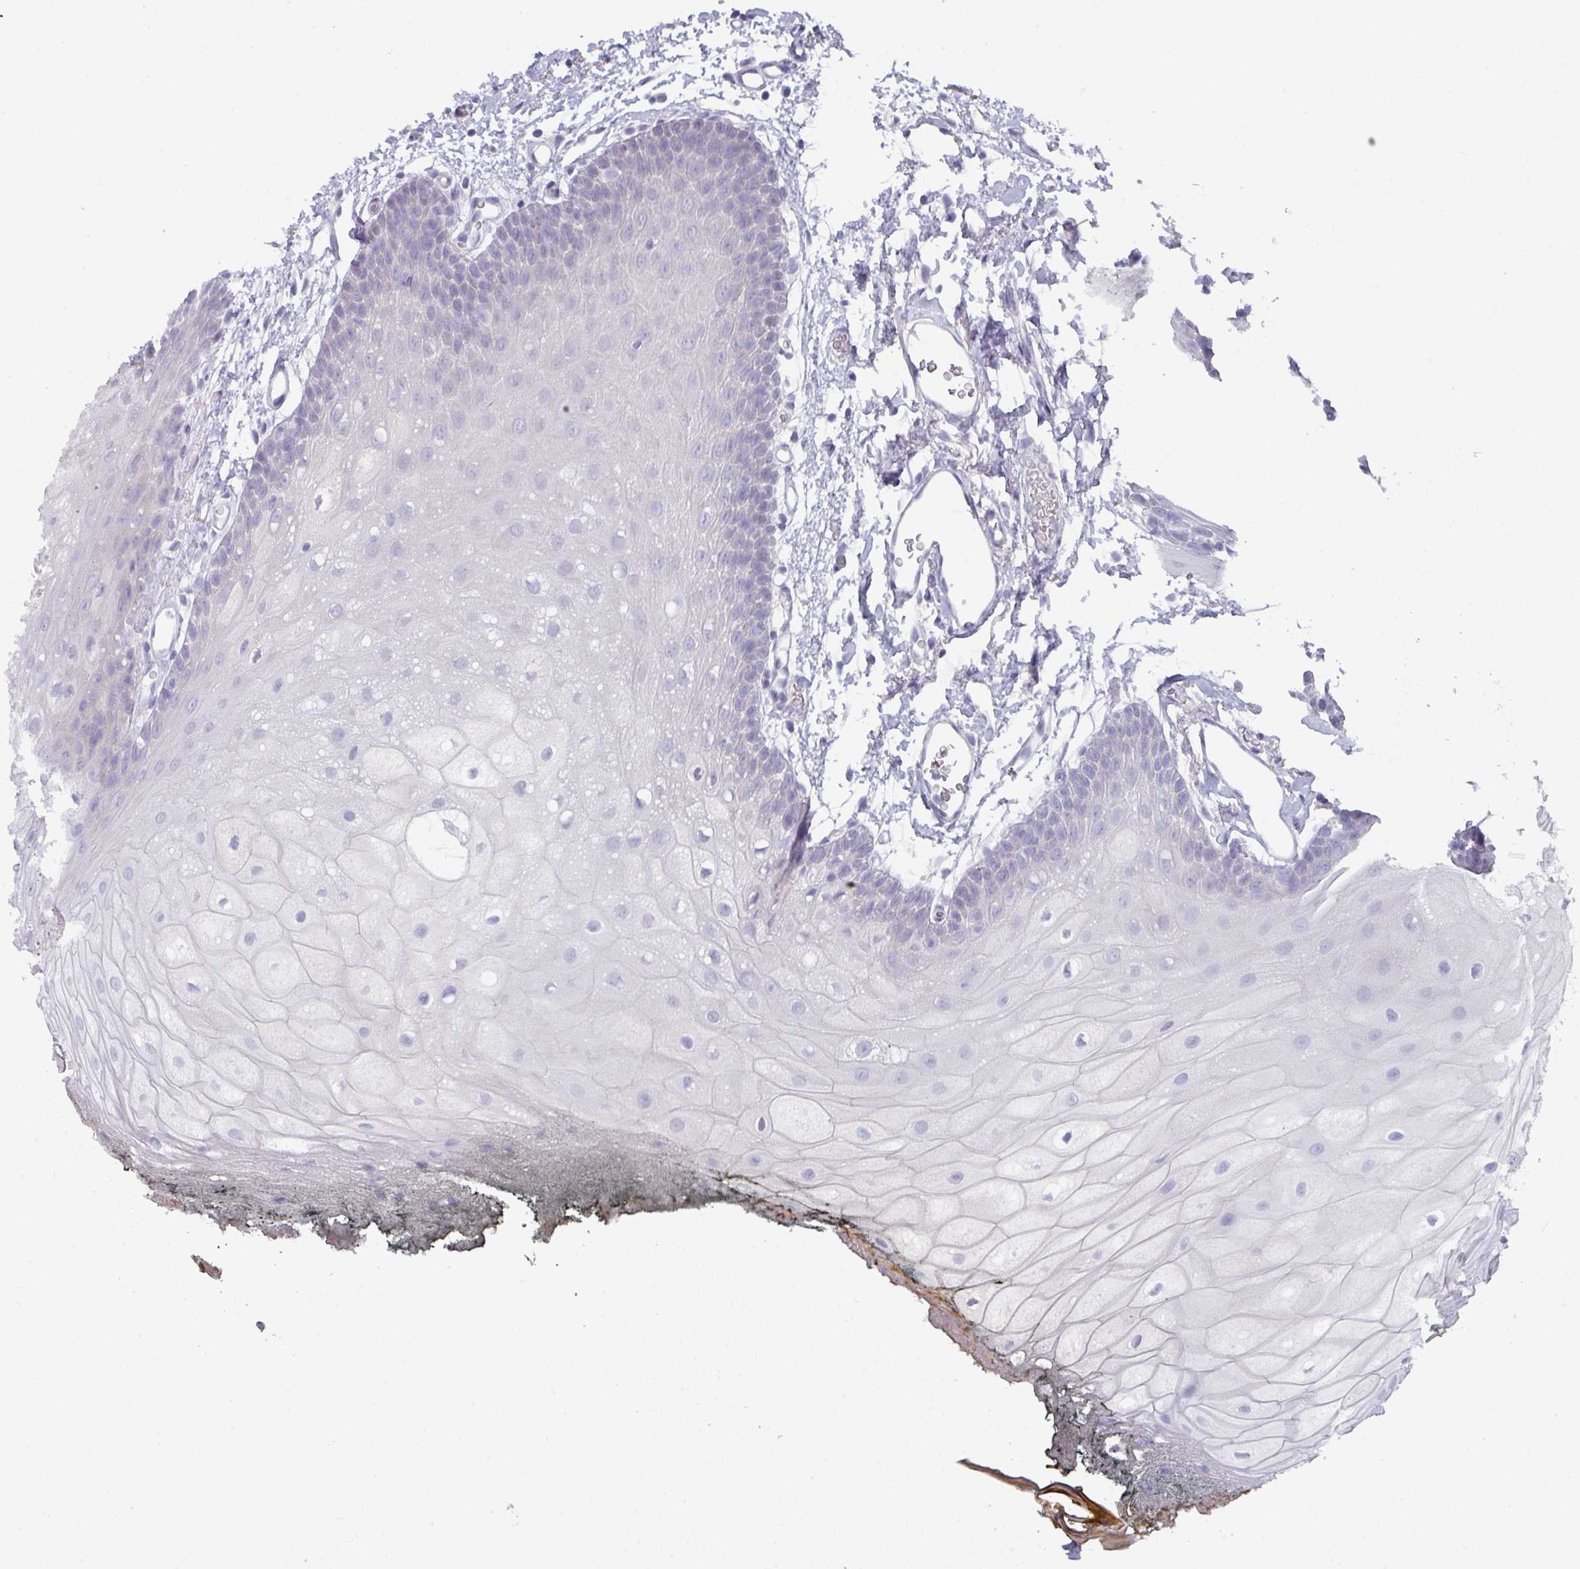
{"staining": {"intensity": "negative", "quantity": "none", "location": "none"}, "tissue": "oral mucosa", "cell_type": "Squamous epithelial cells", "image_type": "normal", "snomed": [{"axis": "morphology", "description": "Normal tissue, NOS"}, {"axis": "morphology", "description": "Squamous cell carcinoma, NOS"}, {"axis": "topography", "description": "Oral tissue"}, {"axis": "topography", "description": "Head-Neck"}], "caption": "The immunohistochemistry (IHC) image has no significant staining in squamous epithelial cells of oral mucosa.", "gene": "DEFB115", "patient": {"sex": "female", "age": 81}}